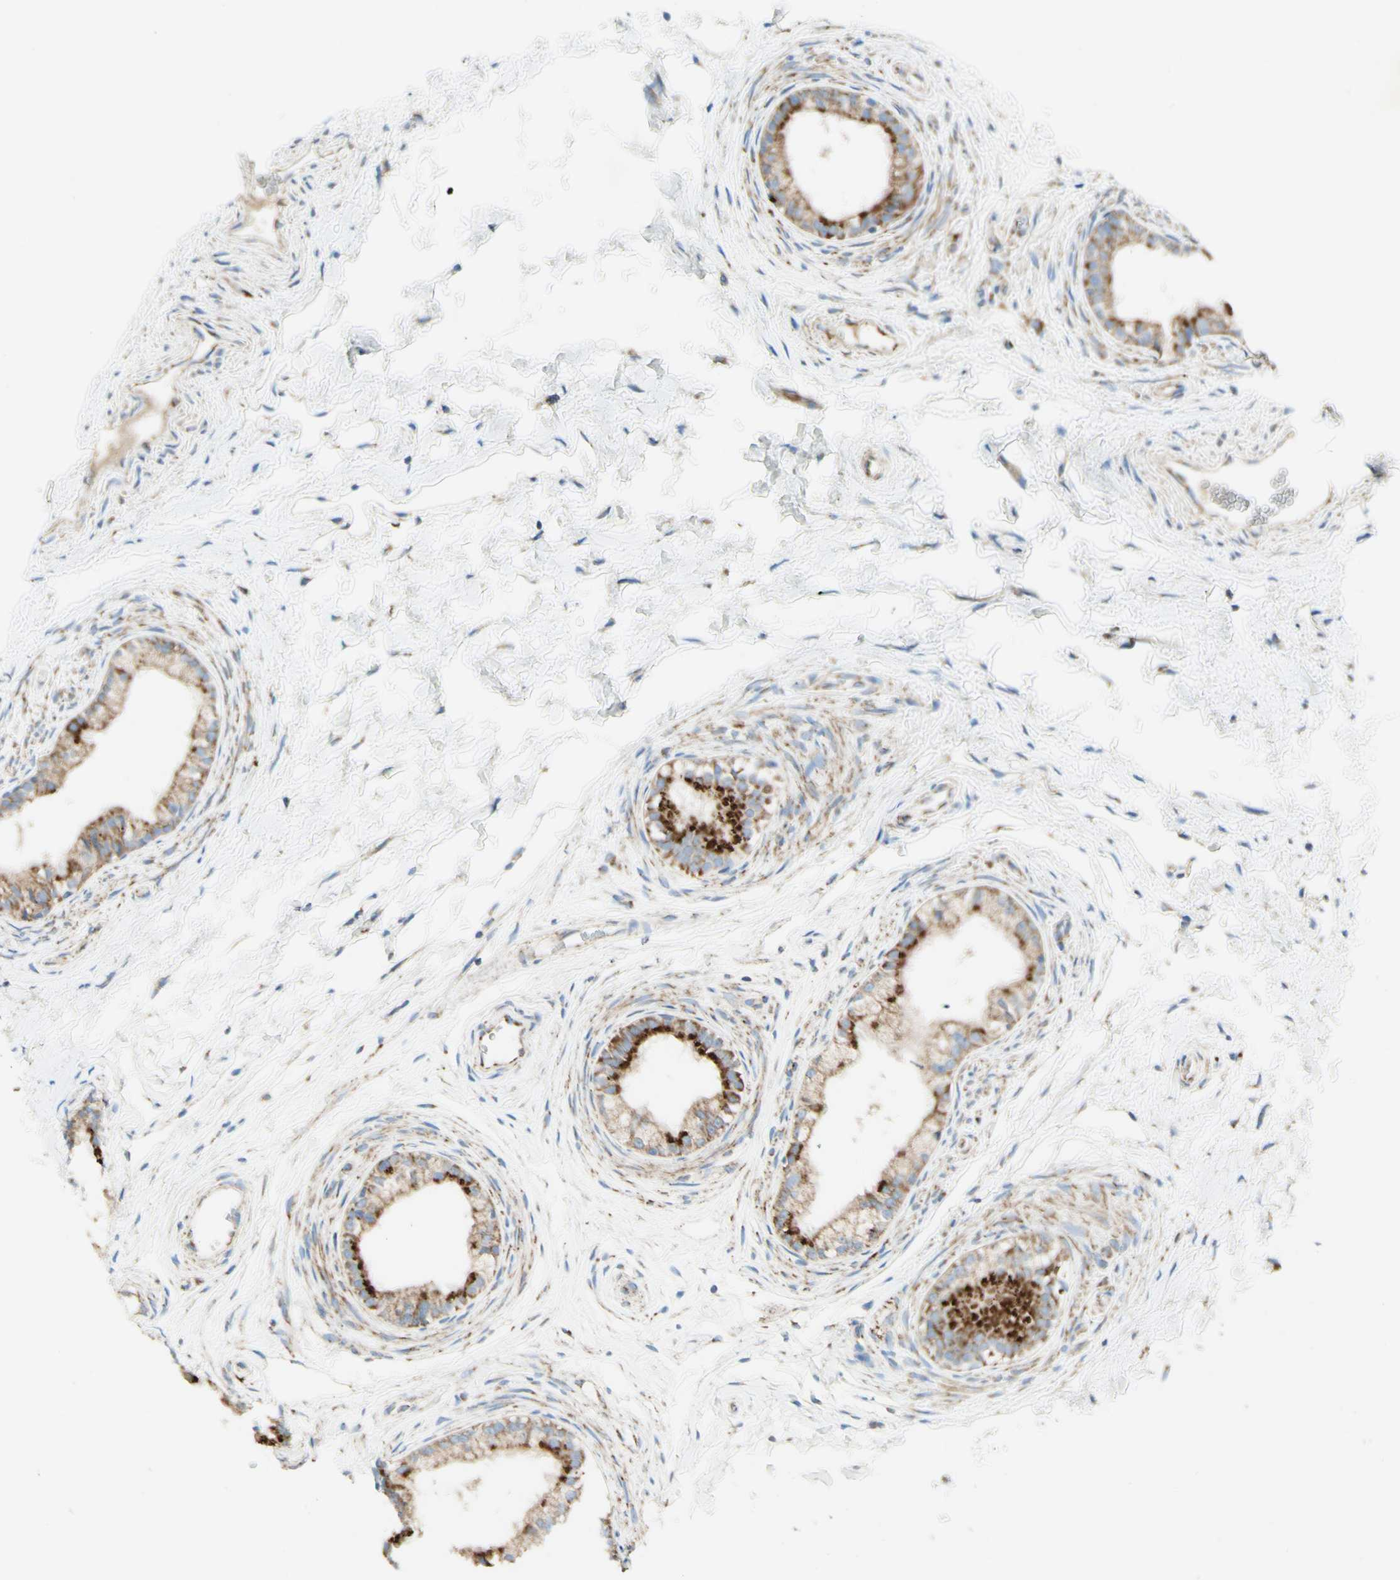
{"staining": {"intensity": "moderate", "quantity": ">75%", "location": "cytoplasmic/membranous"}, "tissue": "epididymis", "cell_type": "Glandular cells", "image_type": "normal", "snomed": [{"axis": "morphology", "description": "Normal tissue, NOS"}, {"axis": "topography", "description": "Epididymis"}], "caption": "Protein analysis of unremarkable epididymis displays moderate cytoplasmic/membranous positivity in about >75% of glandular cells. The protein is stained brown, and the nuclei are stained in blue (DAB IHC with brightfield microscopy, high magnification).", "gene": "ARMC10", "patient": {"sex": "male", "age": 56}}